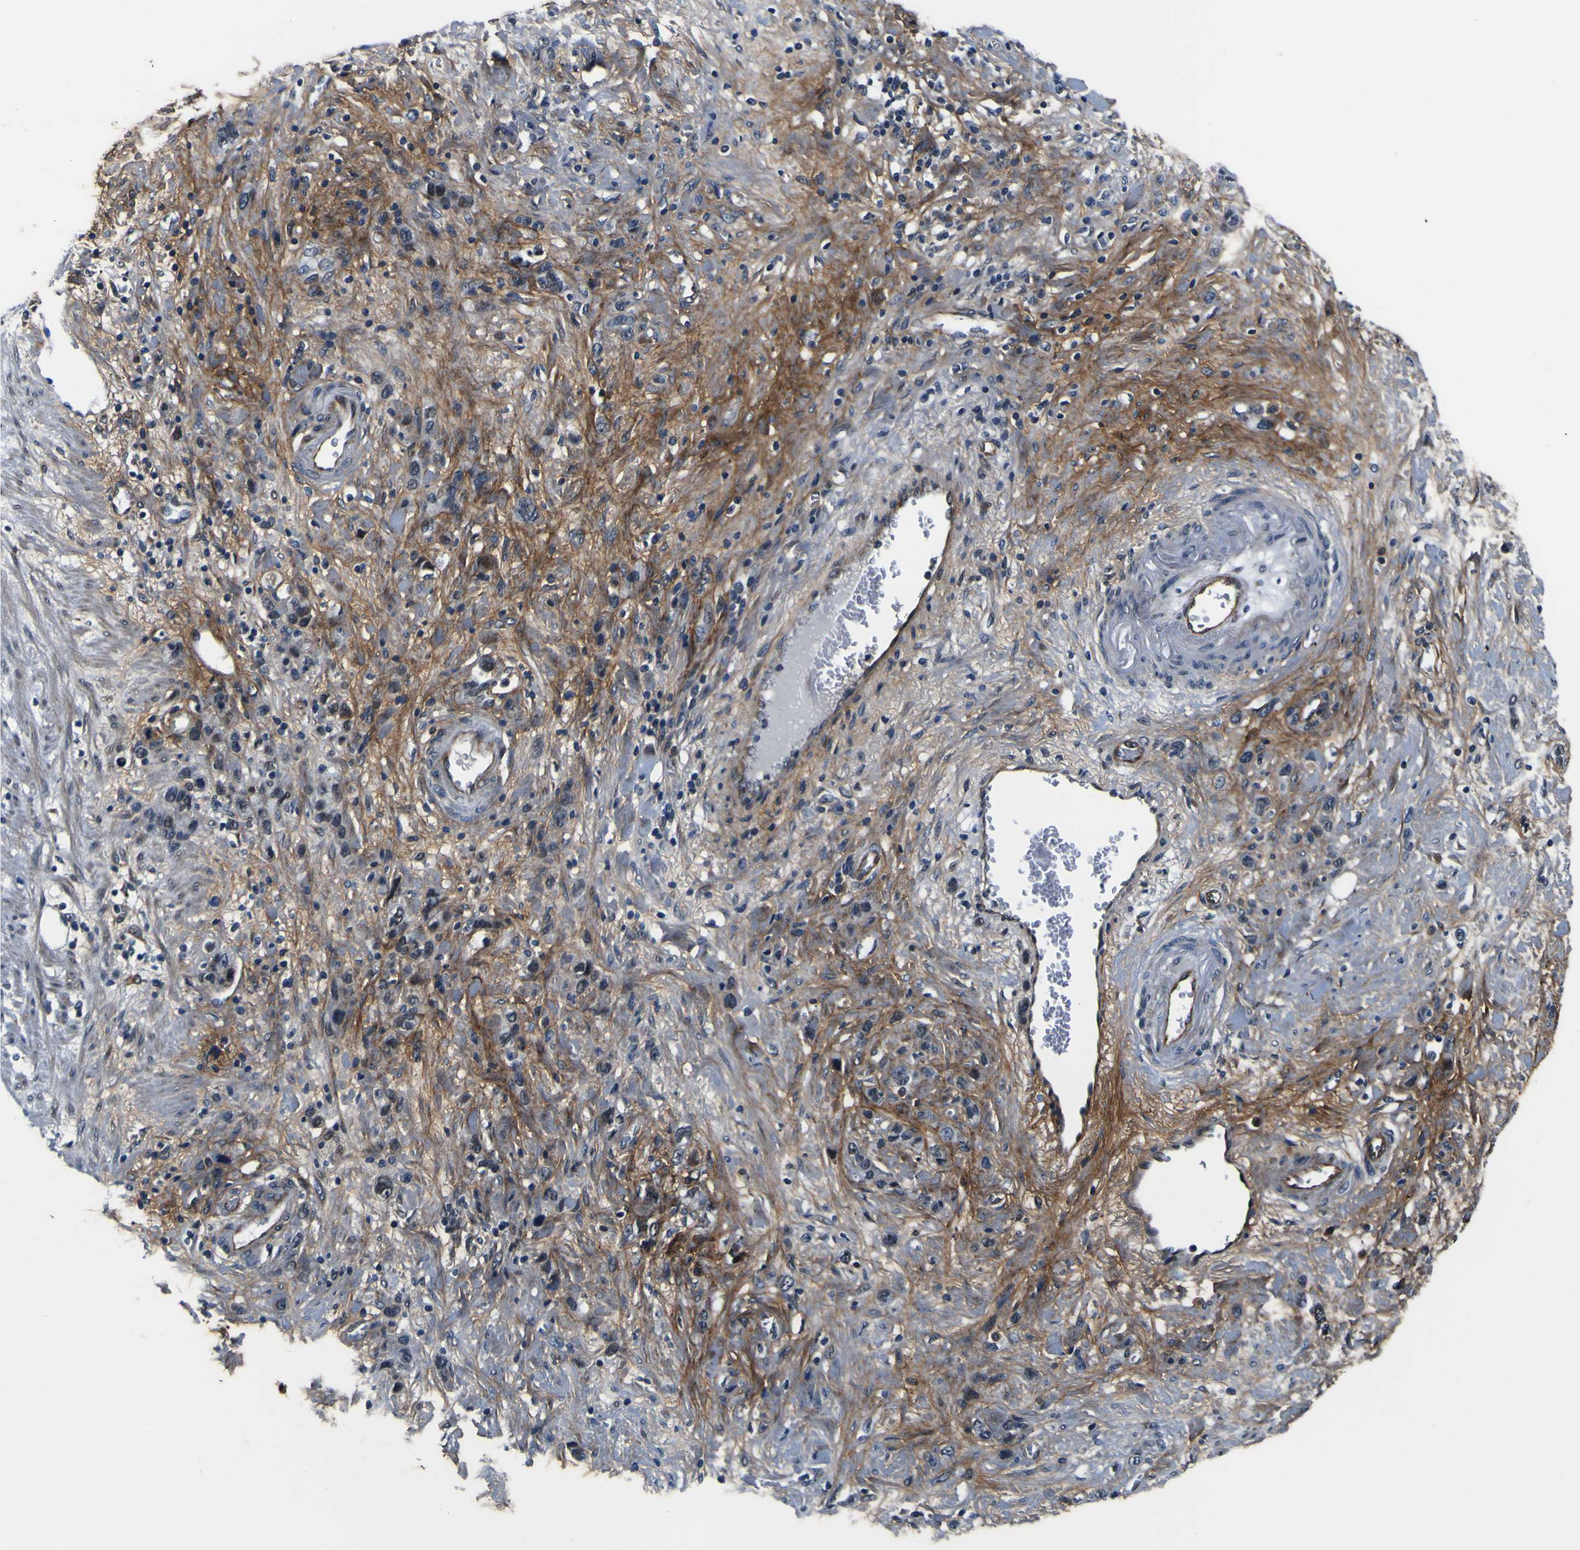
{"staining": {"intensity": "negative", "quantity": "none", "location": "none"}, "tissue": "stomach cancer", "cell_type": "Tumor cells", "image_type": "cancer", "snomed": [{"axis": "morphology", "description": "Adenocarcinoma, NOS"}, {"axis": "morphology", "description": "Adenocarcinoma, High grade"}, {"axis": "topography", "description": "Stomach, upper"}, {"axis": "topography", "description": "Stomach, lower"}], "caption": "Human stomach cancer (adenocarcinoma) stained for a protein using immunohistochemistry (IHC) exhibits no positivity in tumor cells.", "gene": "POSTN", "patient": {"sex": "female", "age": 65}}